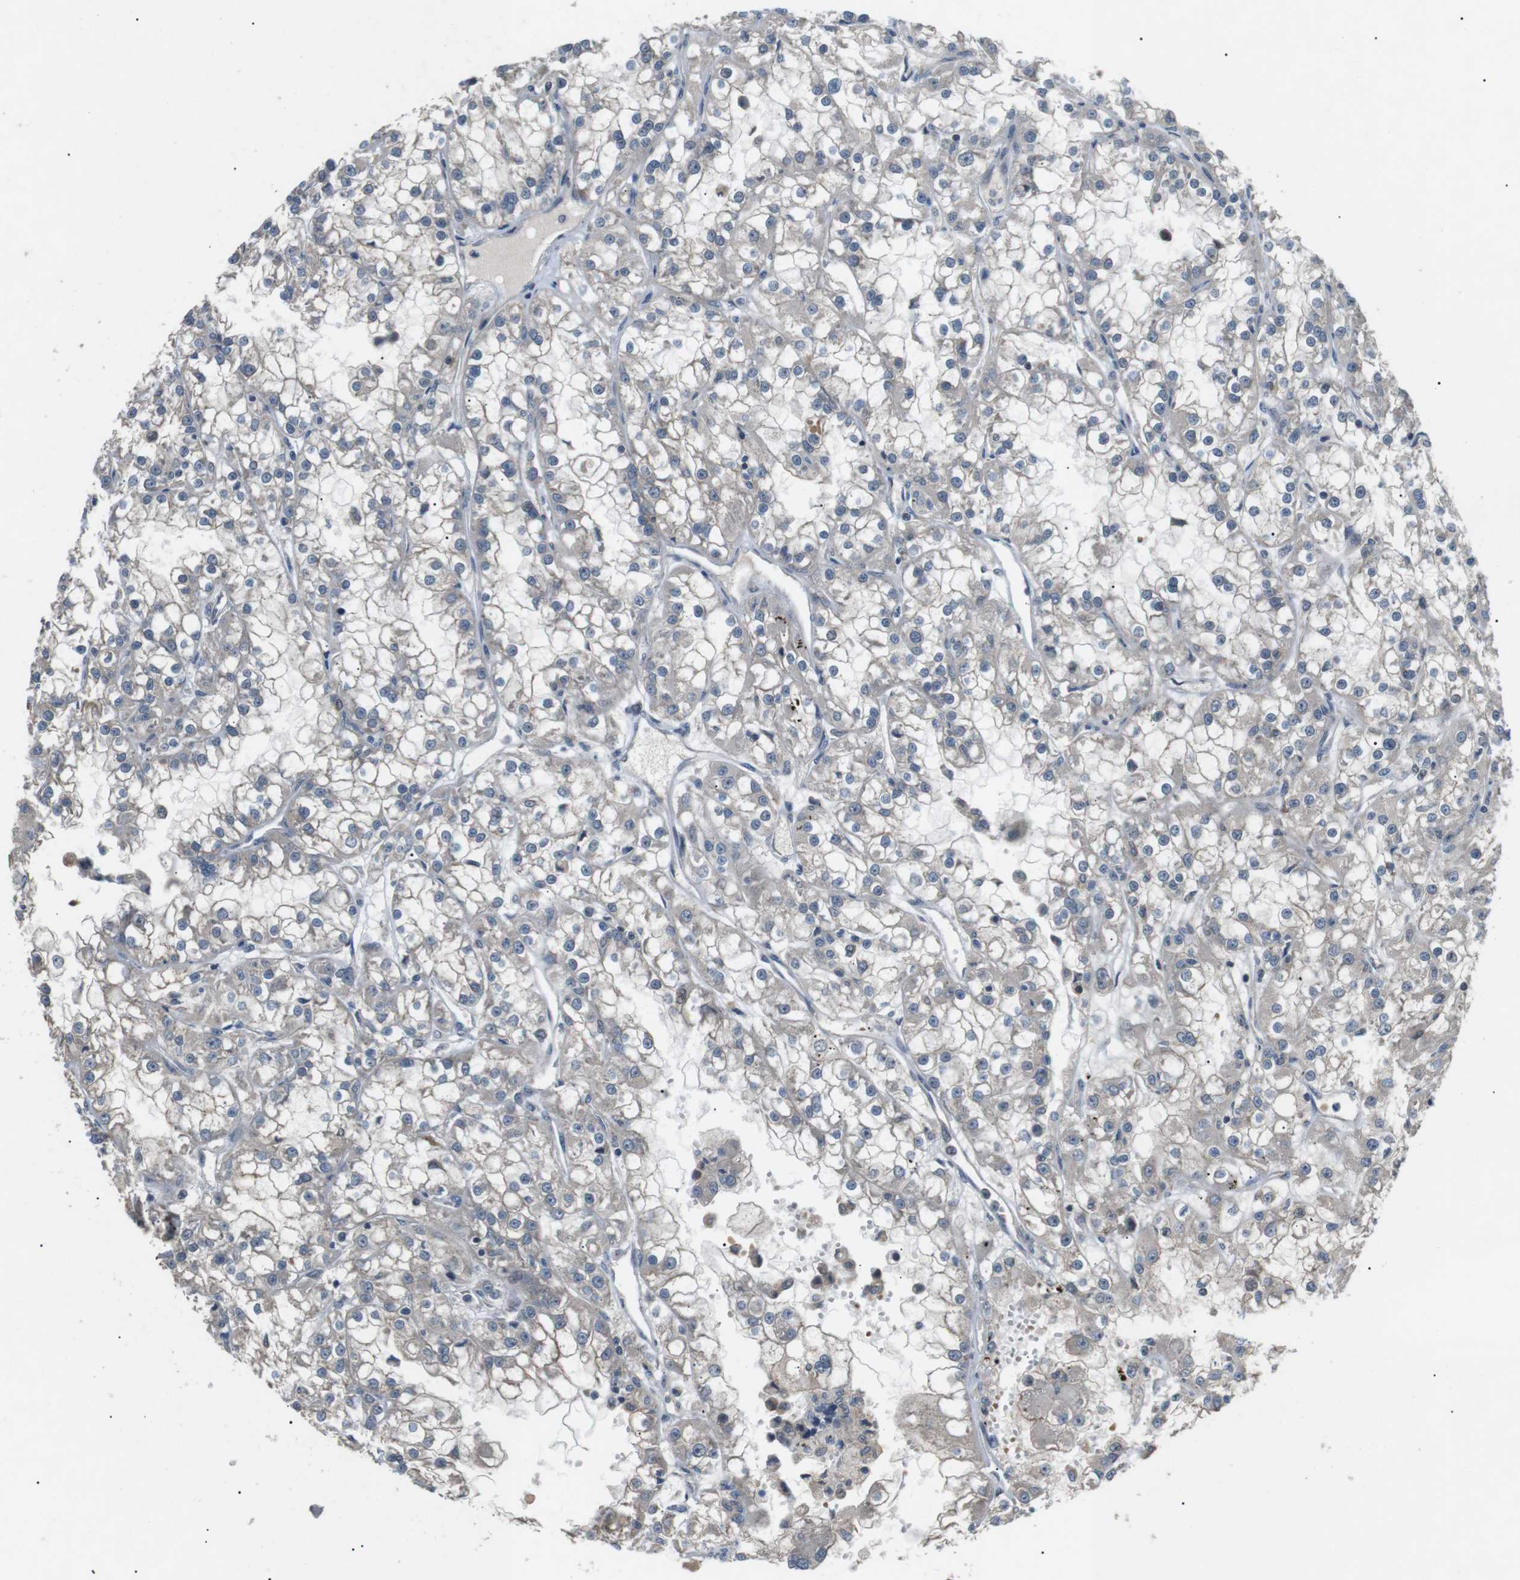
{"staining": {"intensity": "negative", "quantity": "none", "location": "none"}, "tissue": "renal cancer", "cell_type": "Tumor cells", "image_type": "cancer", "snomed": [{"axis": "morphology", "description": "Adenocarcinoma, NOS"}, {"axis": "topography", "description": "Kidney"}], "caption": "This is an IHC photomicrograph of renal adenocarcinoma. There is no positivity in tumor cells.", "gene": "HSPA13", "patient": {"sex": "female", "age": 52}}